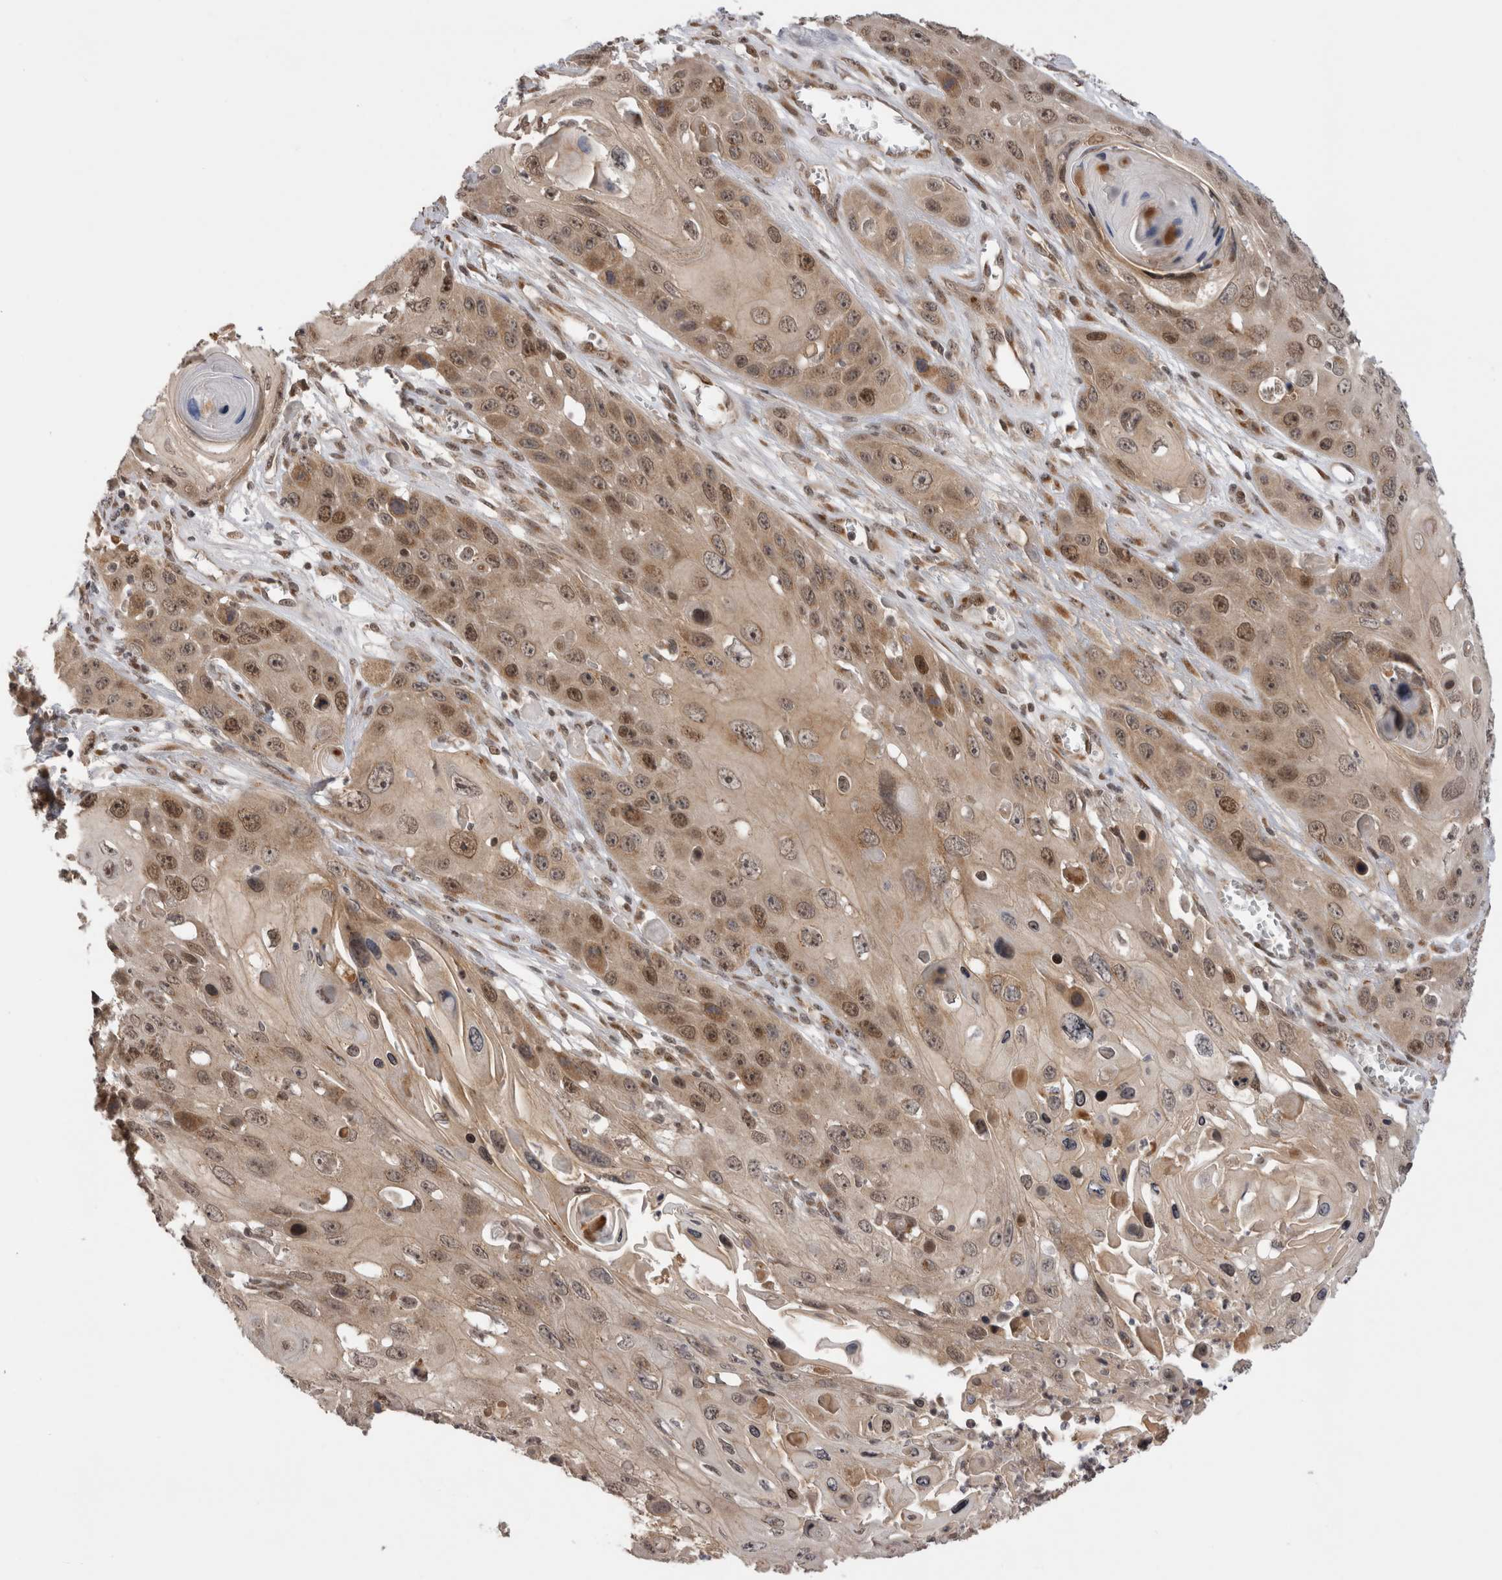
{"staining": {"intensity": "moderate", "quantity": "25%-75%", "location": "cytoplasmic/membranous,nuclear"}, "tissue": "skin cancer", "cell_type": "Tumor cells", "image_type": "cancer", "snomed": [{"axis": "morphology", "description": "Squamous cell carcinoma, NOS"}, {"axis": "topography", "description": "Skin"}], "caption": "Moderate cytoplasmic/membranous and nuclear protein positivity is identified in about 25%-75% of tumor cells in skin squamous cell carcinoma. Using DAB (3,3'-diaminobenzidine) (brown) and hematoxylin (blue) stains, captured at high magnification using brightfield microscopy.", "gene": "TMEM65", "patient": {"sex": "male", "age": 55}}